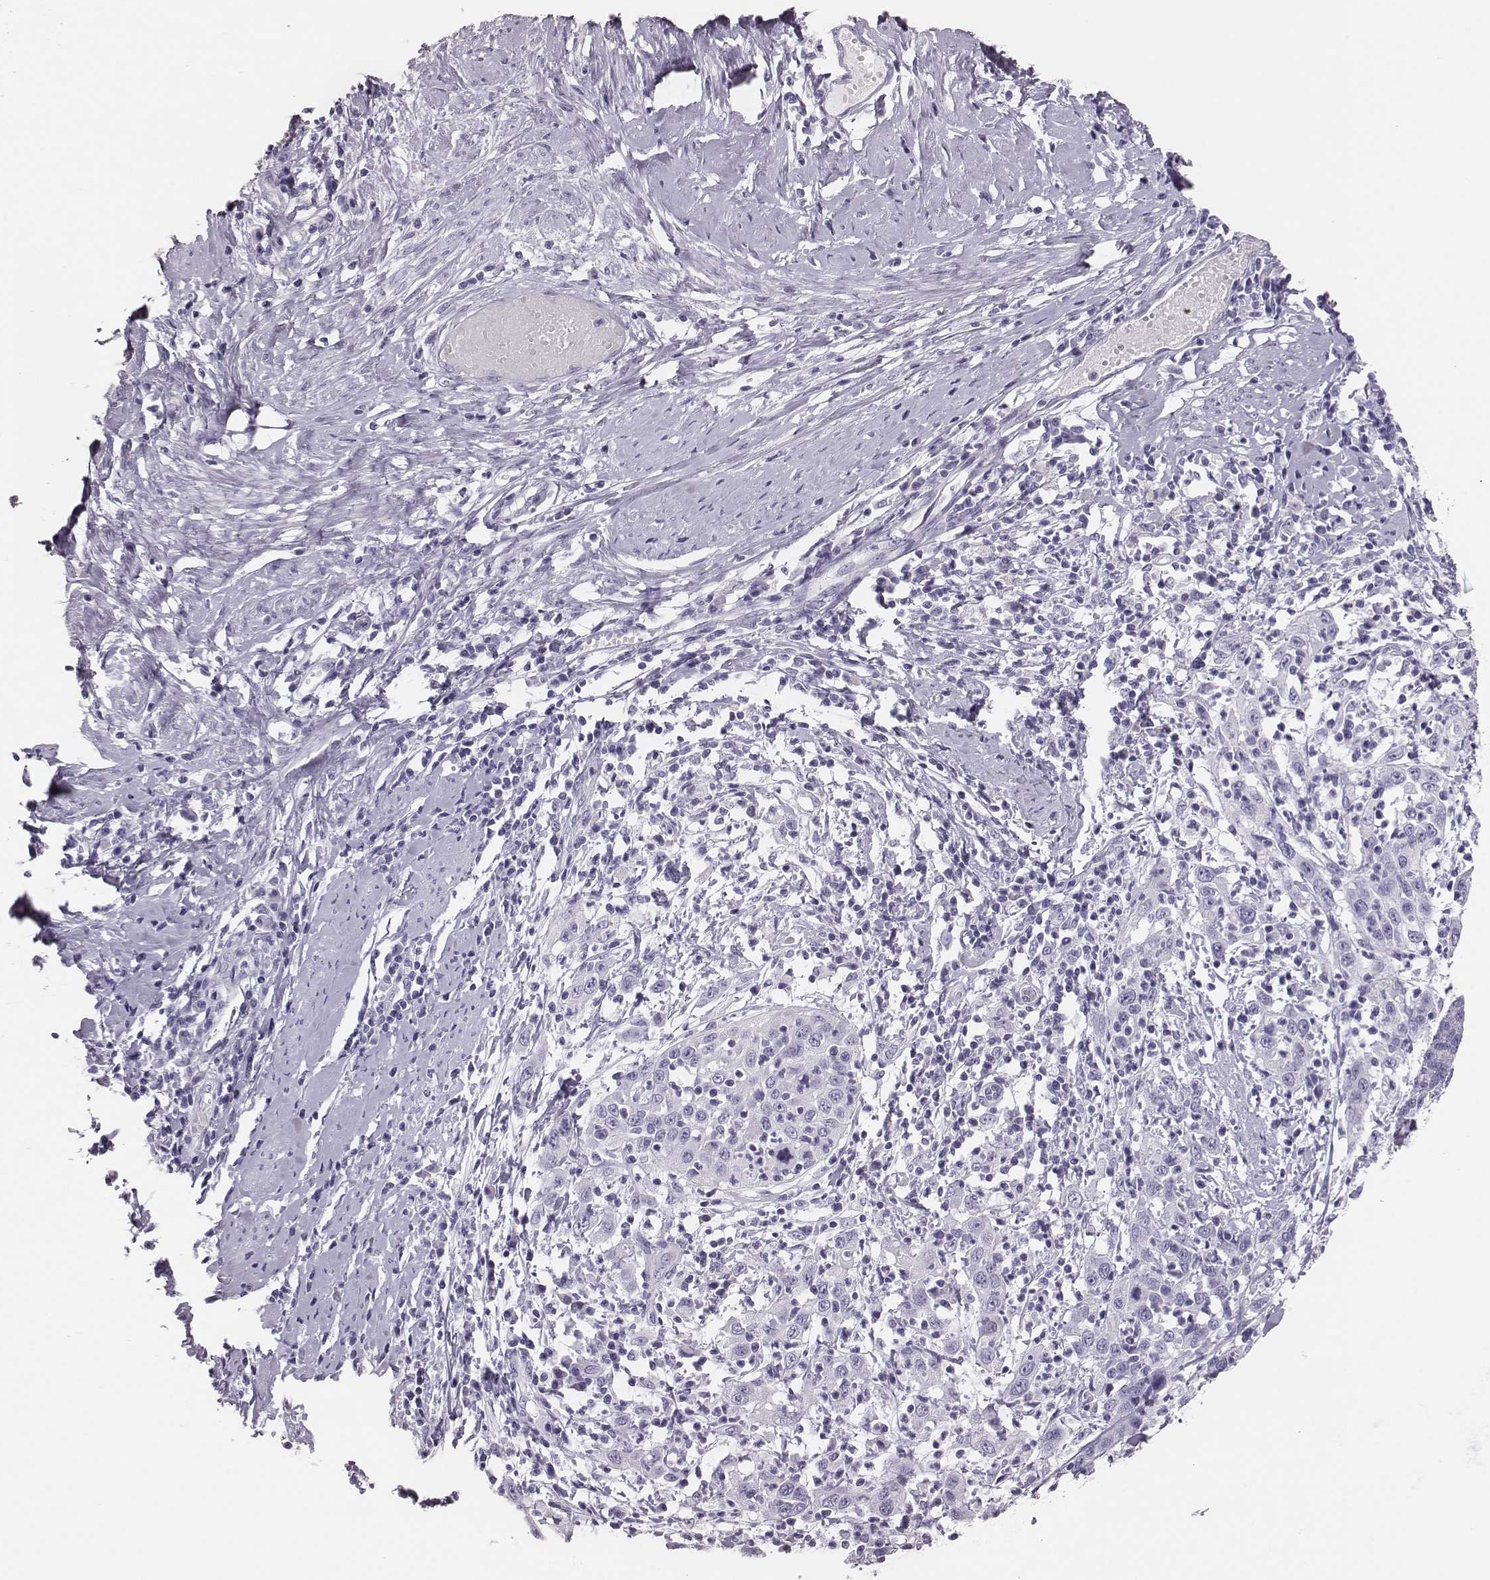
{"staining": {"intensity": "negative", "quantity": "none", "location": "none"}, "tissue": "cervical cancer", "cell_type": "Tumor cells", "image_type": "cancer", "snomed": [{"axis": "morphology", "description": "Squamous cell carcinoma, NOS"}, {"axis": "topography", "description": "Cervix"}], "caption": "Immunohistochemistry photomicrograph of neoplastic tissue: human cervical cancer (squamous cell carcinoma) stained with DAB reveals no significant protein positivity in tumor cells.", "gene": "H1-6", "patient": {"sex": "female", "age": 46}}